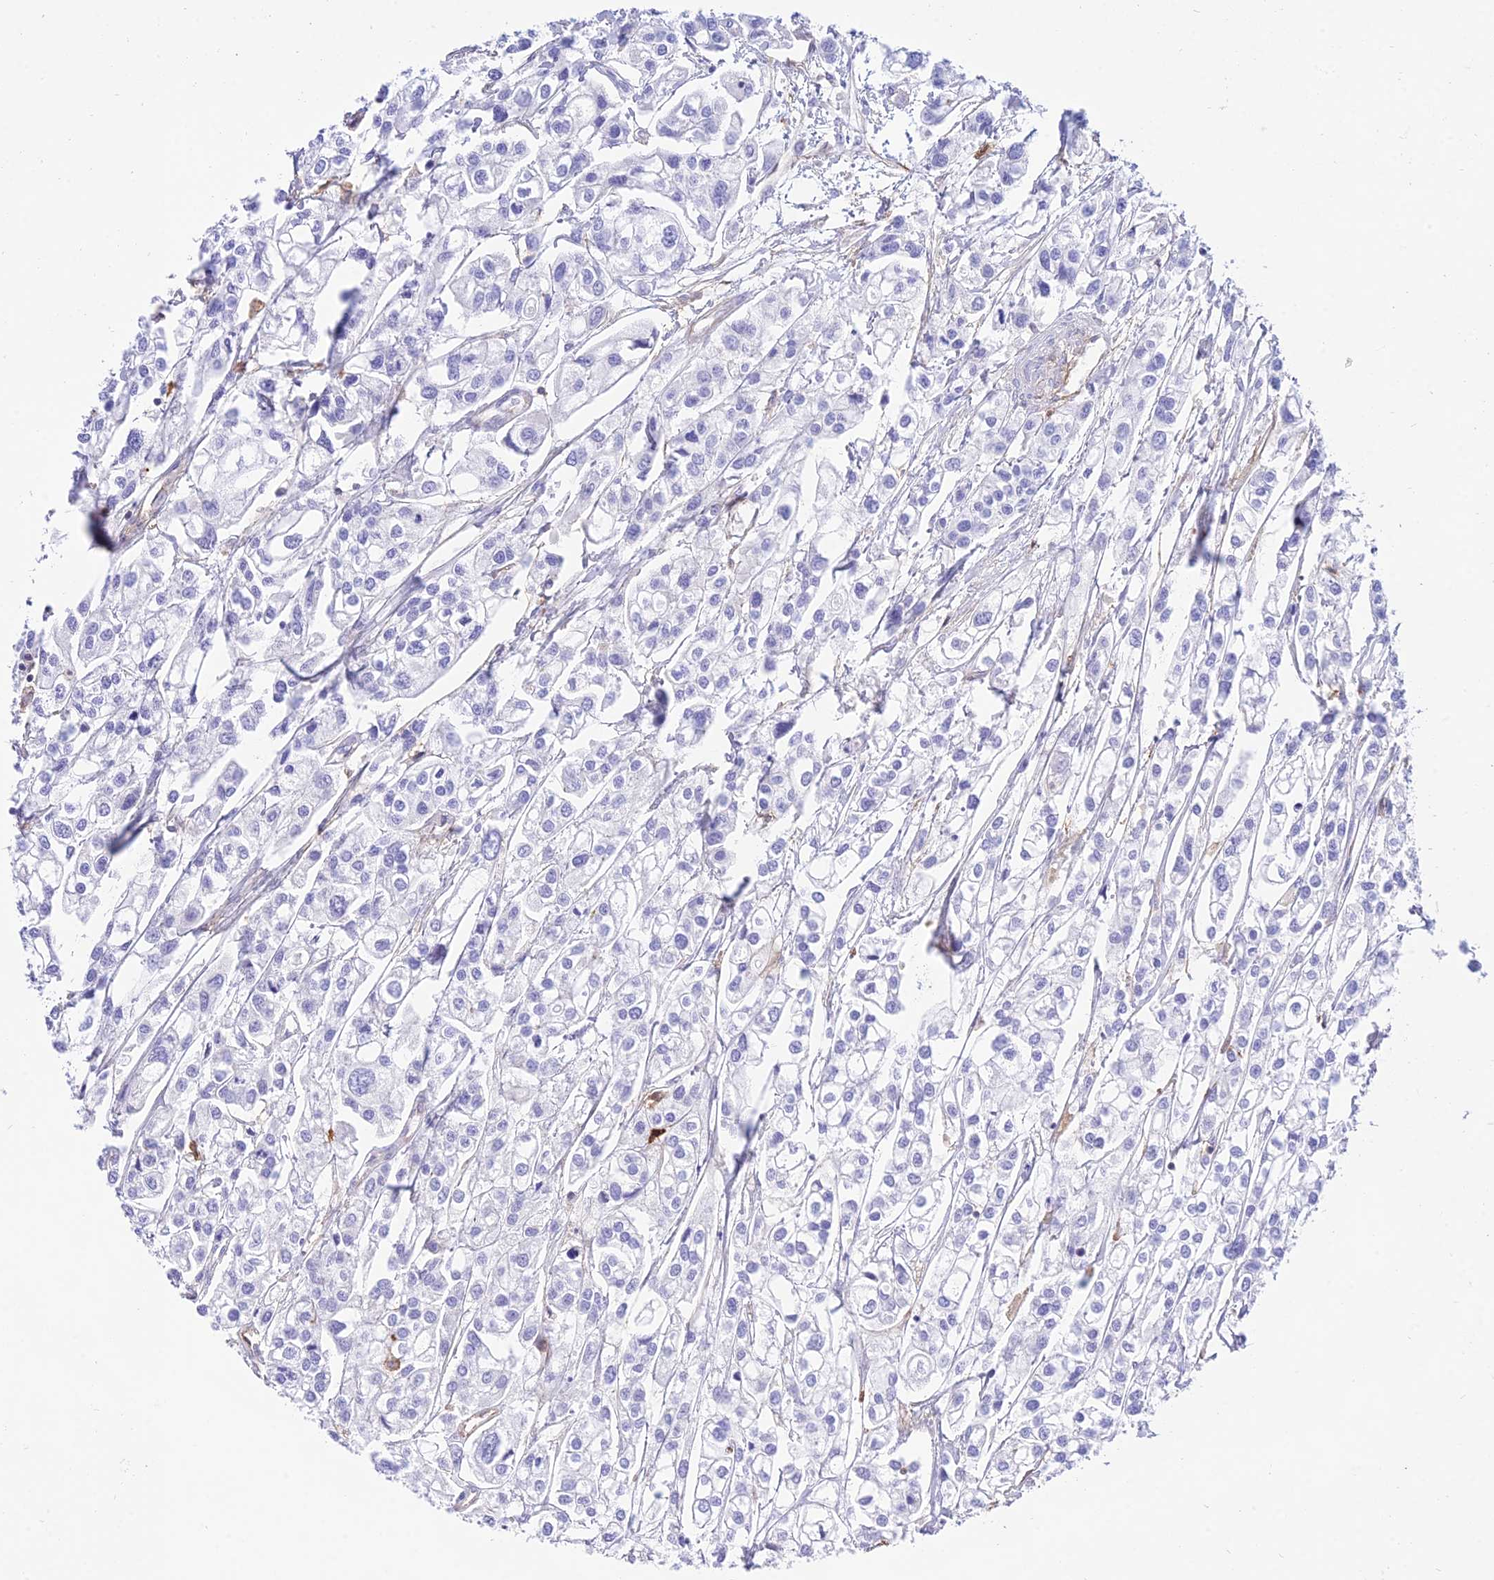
{"staining": {"intensity": "negative", "quantity": "none", "location": "none"}, "tissue": "urothelial cancer", "cell_type": "Tumor cells", "image_type": "cancer", "snomed": [{"axis": "morphology", "description": "Urothelial carcinoma, High grade"}, {"axis": "topography", "description": "Urinary bladder"}], "caption": "Urothelial cancer stained for a protein using immunohistochemistry shows no expression tumor cells.", "gene": "SREK1IP1", "patient": {"sex": "male", "age": 67}}